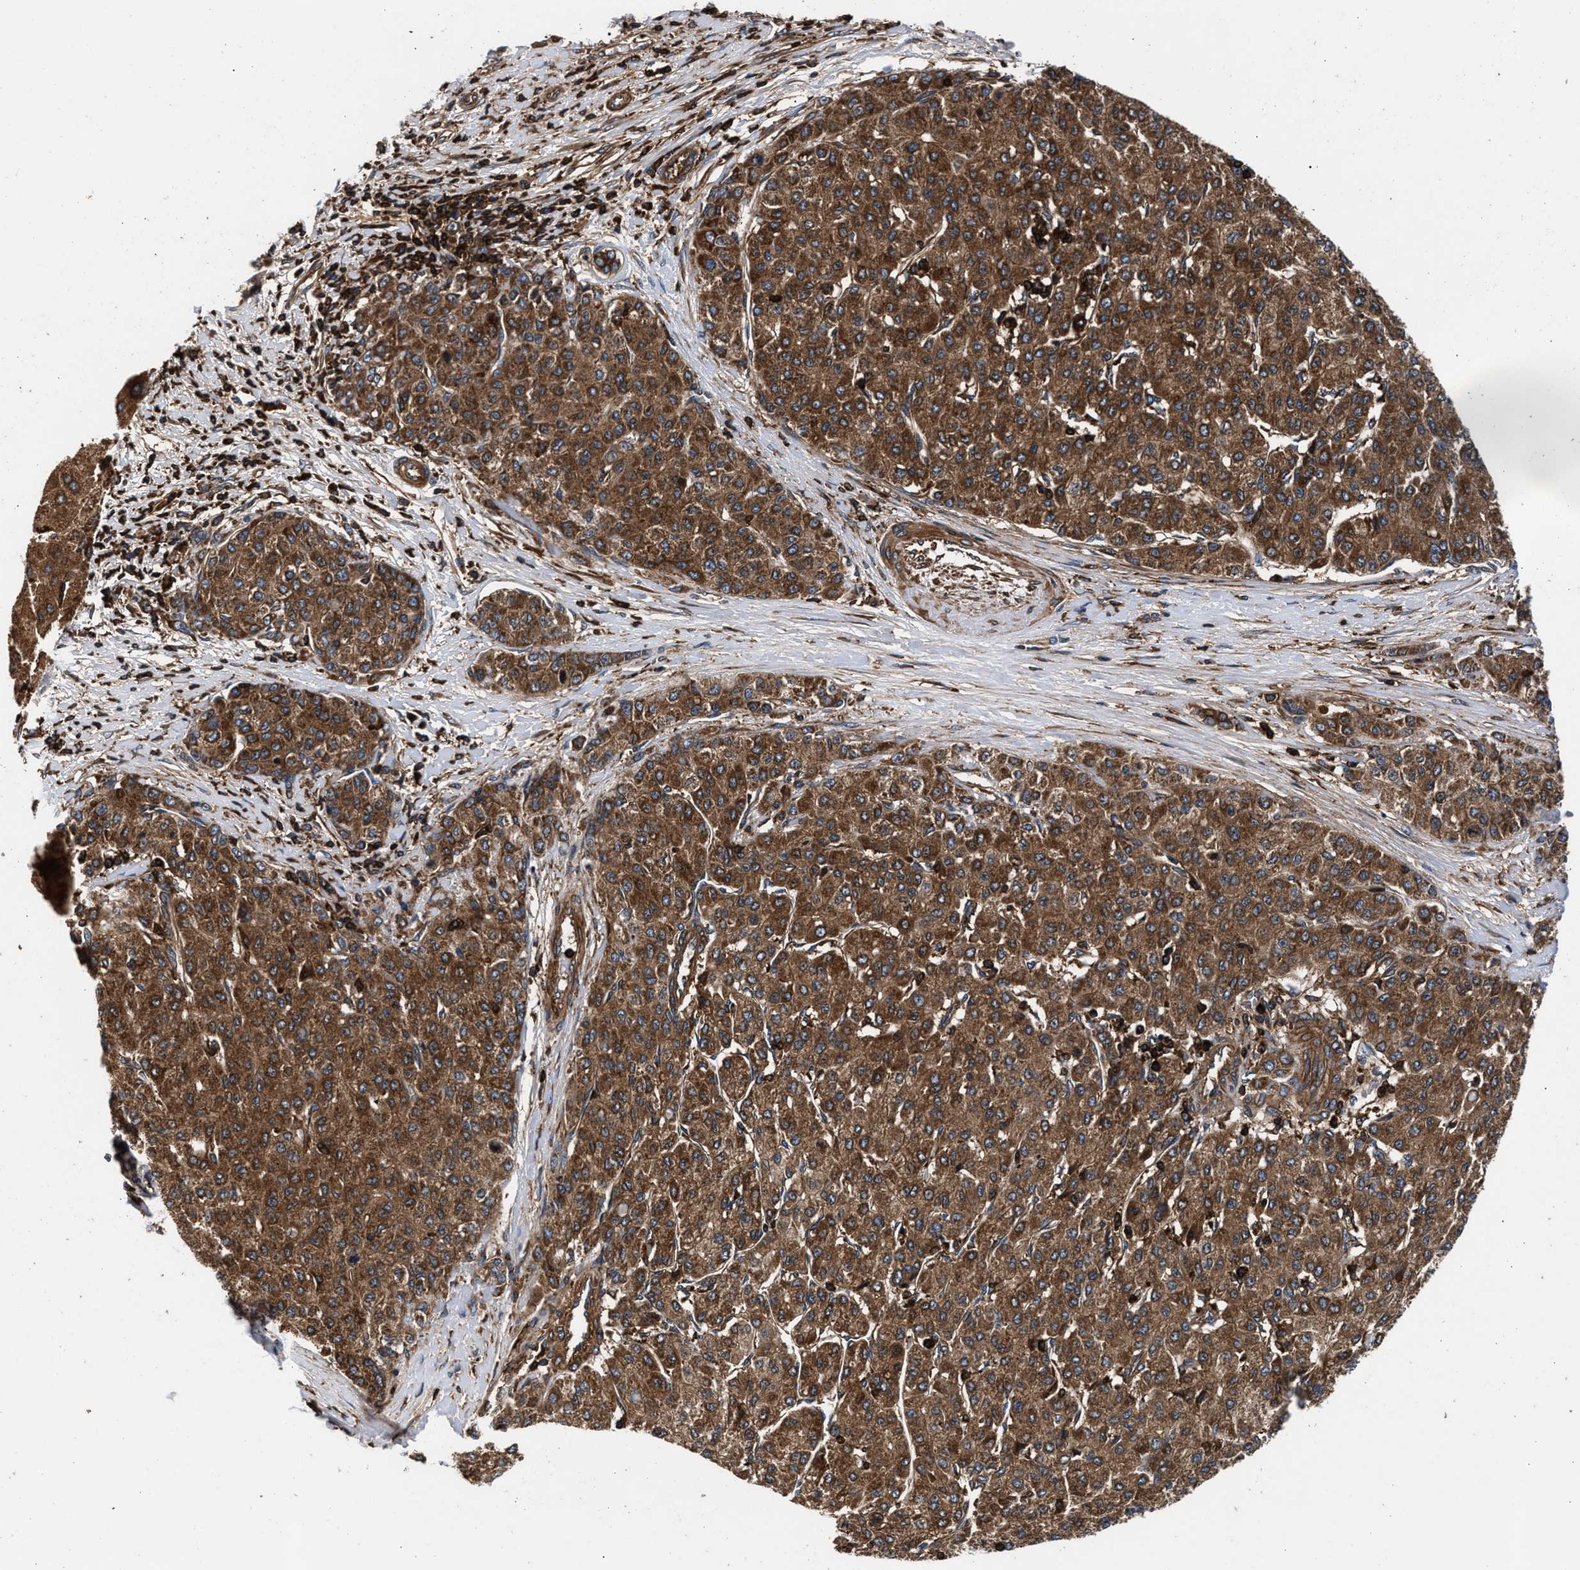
{"staining": {"intensity": "strong", "quantity": ">75%", "location": "cytoplasmic/membranous"}, "tissue": "liver cancer", "cell_type": "Tumor cells", "image_type": "cancer", "snomed": [{"axis": "morphology", "description": "Carcinoma, Hepatocellular, NOS"}, {"axis": "topography", "description": "Liver"}], "caption": "Immunohistochemical staining of liver hepatocellular carcinoma reveals strong cytoplasmic/membranous protein staining in about >75% of tumor cells.", "gene": "KYAT1", "patient": {"sex": "male", "age": 65}}